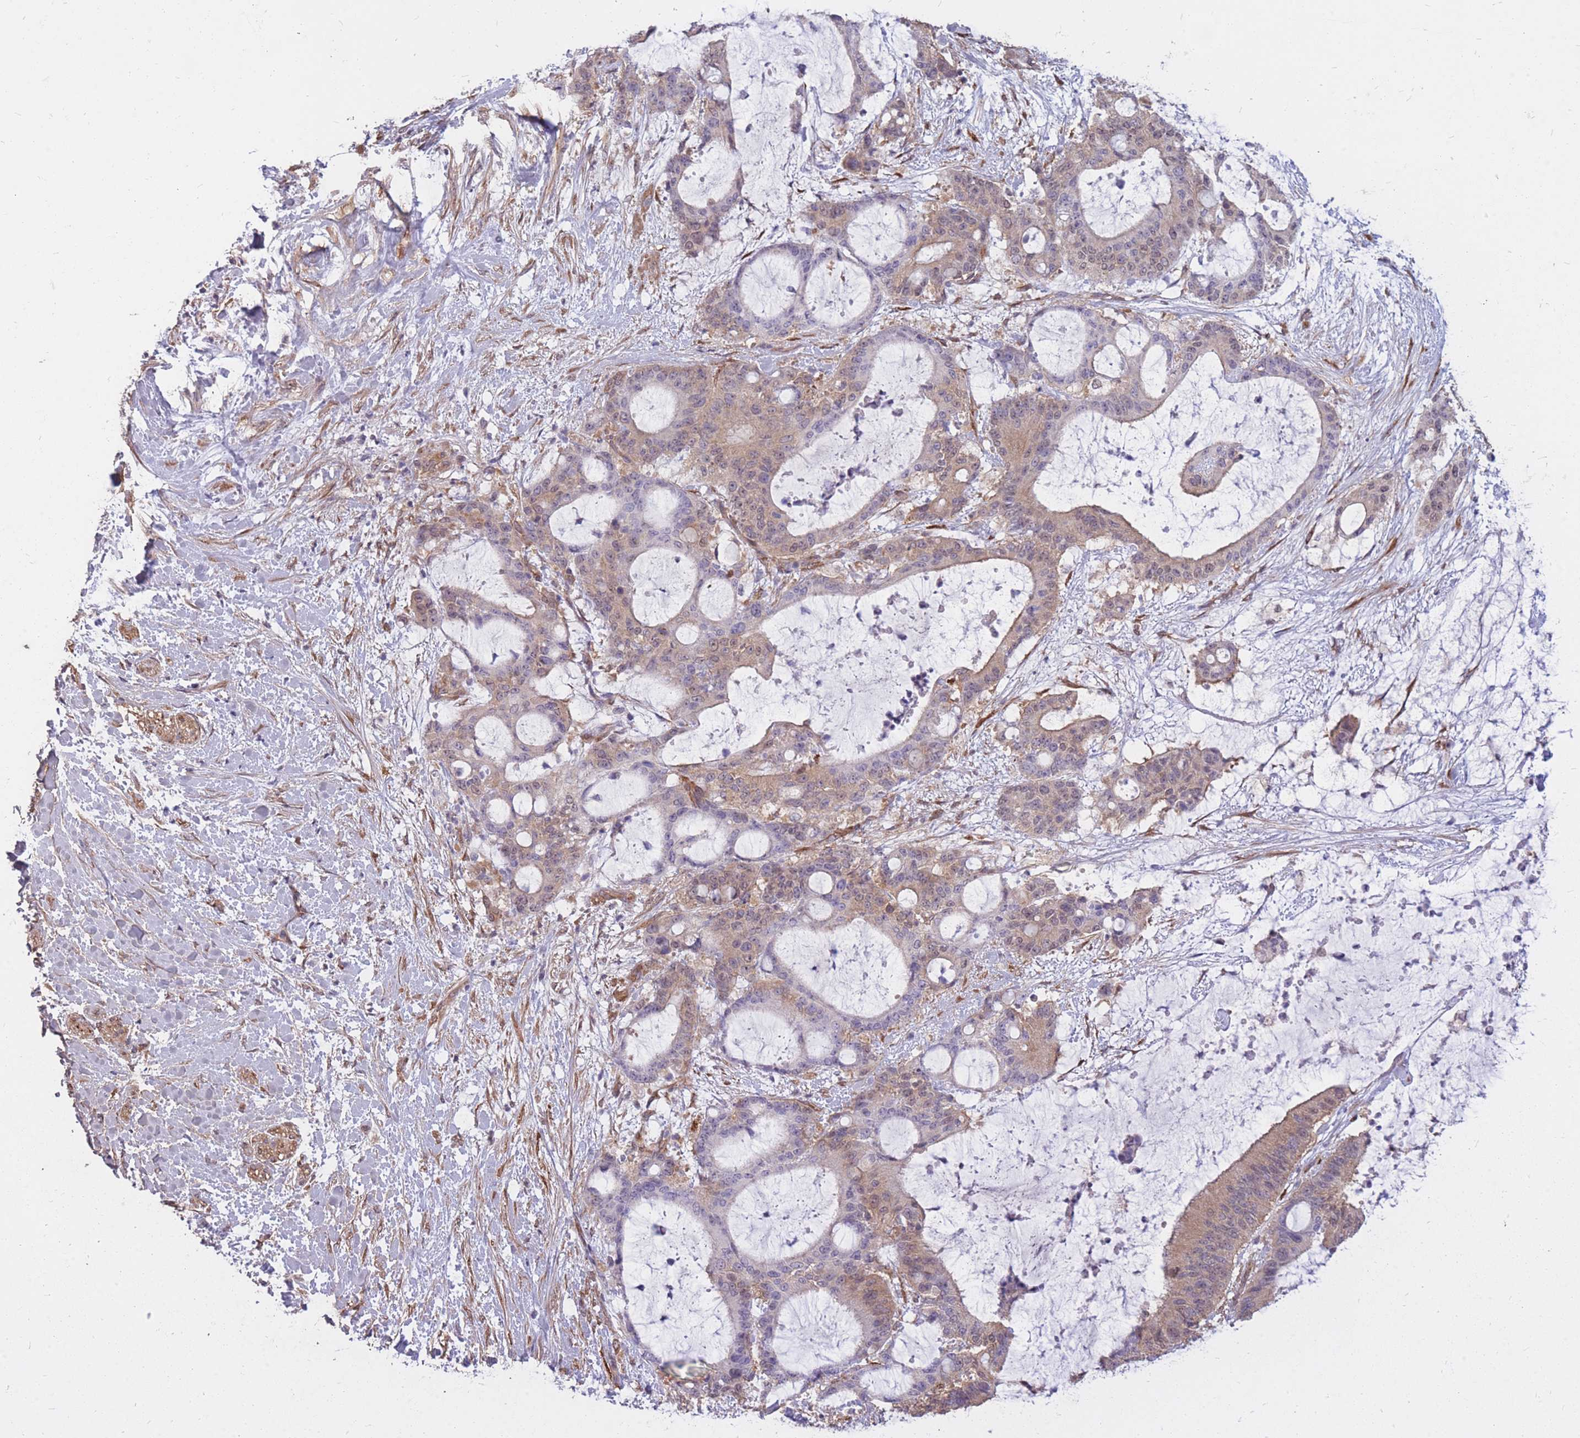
{"staining": {"intensity": "weak", "quantity": "25%-75%", "location": "cytoplasmic/membranous"}, "tissue": "liver cancer", "cell_type": "Tumor cells", "image_type": "cancer", "snomed": [{"axis": "morphology", "description": "Normal tissue, NOS"}, {"axis": "morphology", "description": "Cholangiocarcinoma"}, {"axis": "topography", "description": "Liver"}, {"axis": "topography", "description": "Peripheral nerve tissue"}], "caption": "The immunohistochemical stain labels weak cytoplasmic/membranous expression in tumor cells of liver cholangiocarcinoma tissue.", "gene": "DYNC1LI2", "patient": {"sex": "female", "age": 73}}